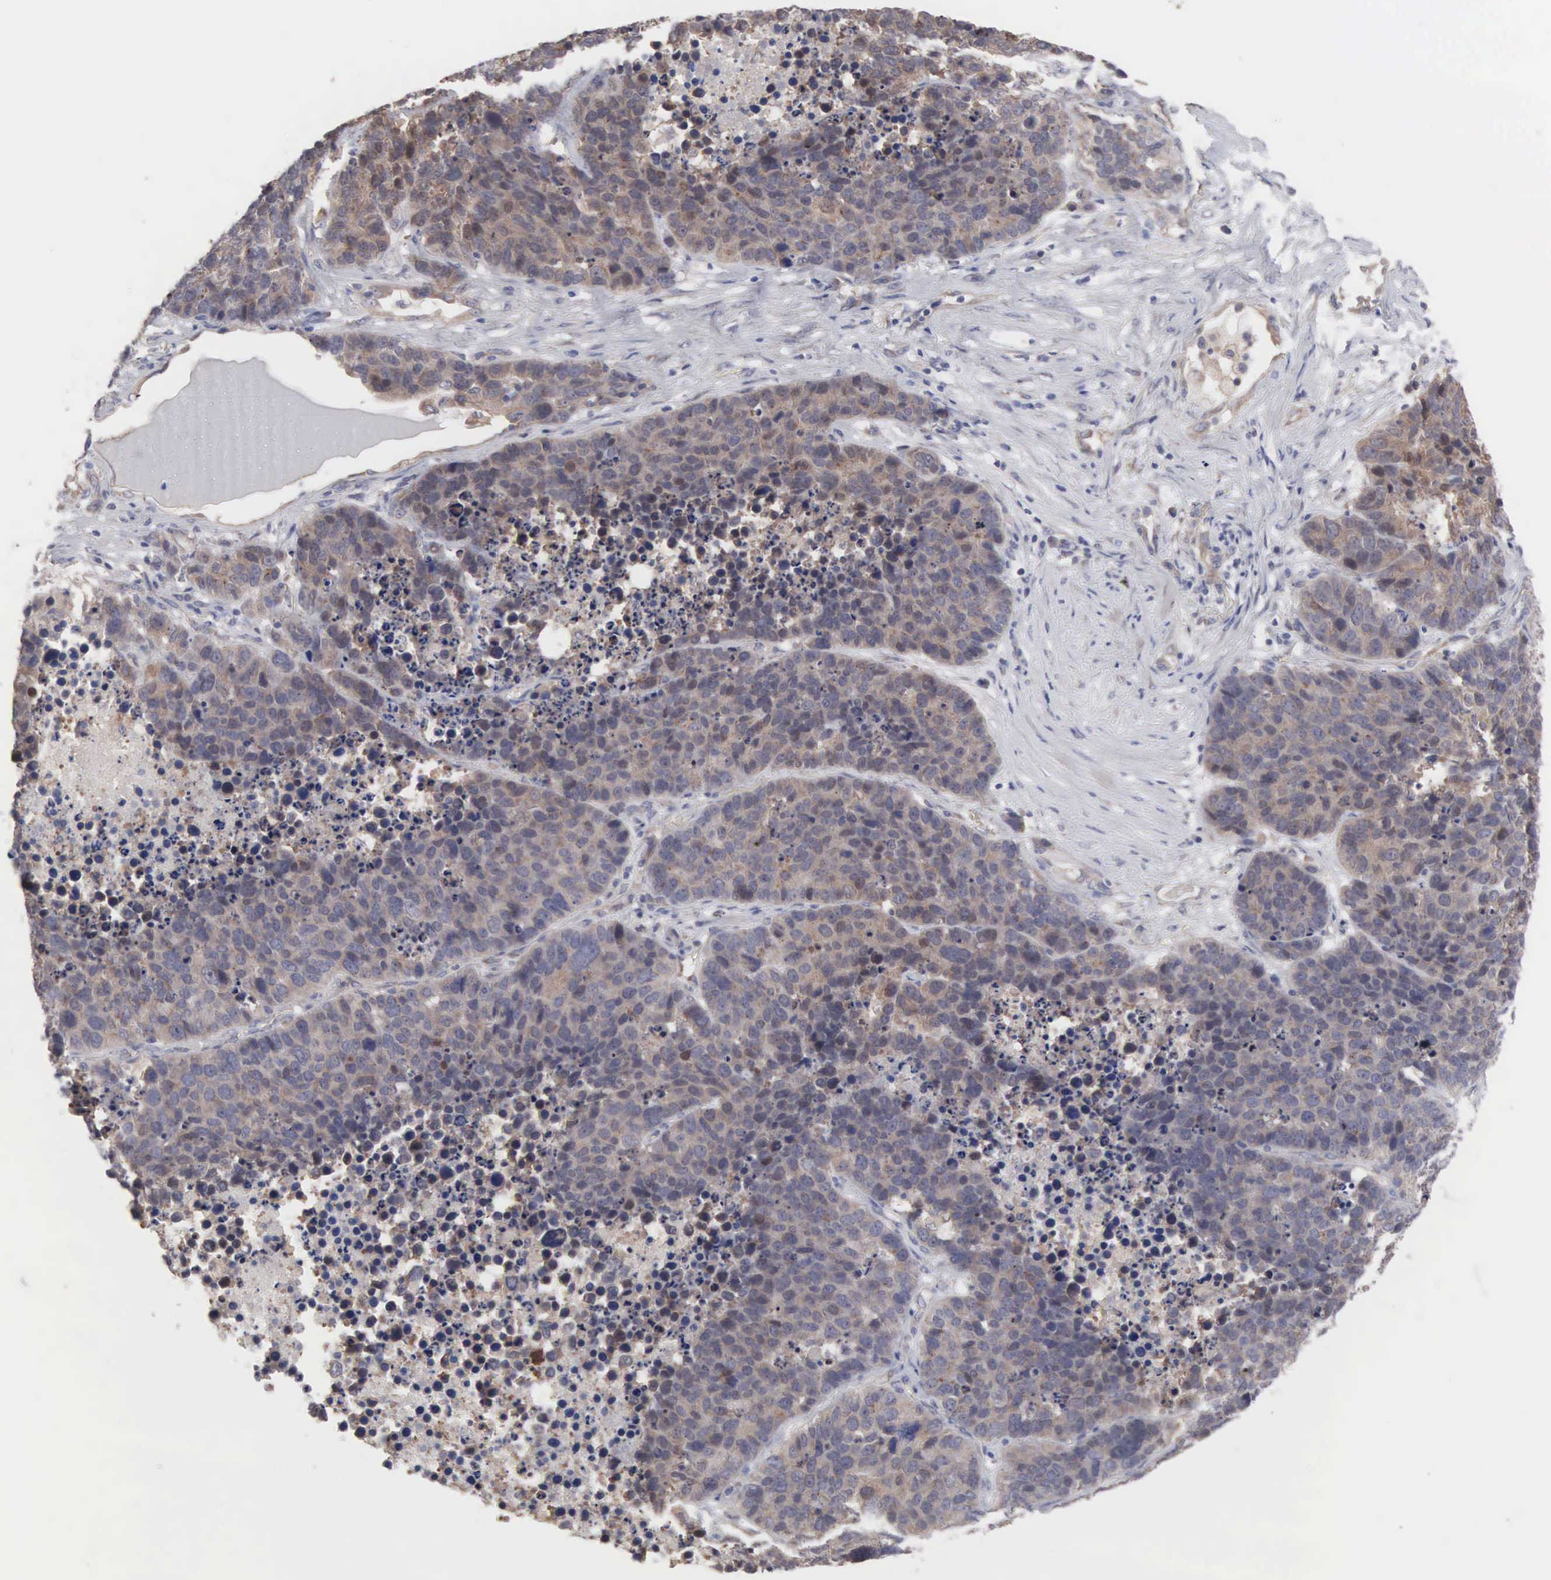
{"staining": {"intensity": "weak", "quantity": ">75%", "location": "cytoplasmic/membranous"}, "tissue": "lung cancer", "cell_type": "Tumor cells", "image_type": "cancer", "snomed": [{"axis": "morphology", "description": "Carcinoid, malignant, NOS"}, {"axis": "topography", "description": "Lung"}], "caption": "This is an image of immunohistochemistry (IHC) staining of malignant carcinoid (lung), which shows weak positivity in the cytoplasmic/membranous of tumor cells.", "gene": "INF2", "patient": {"sex": "male", "age": 60}}